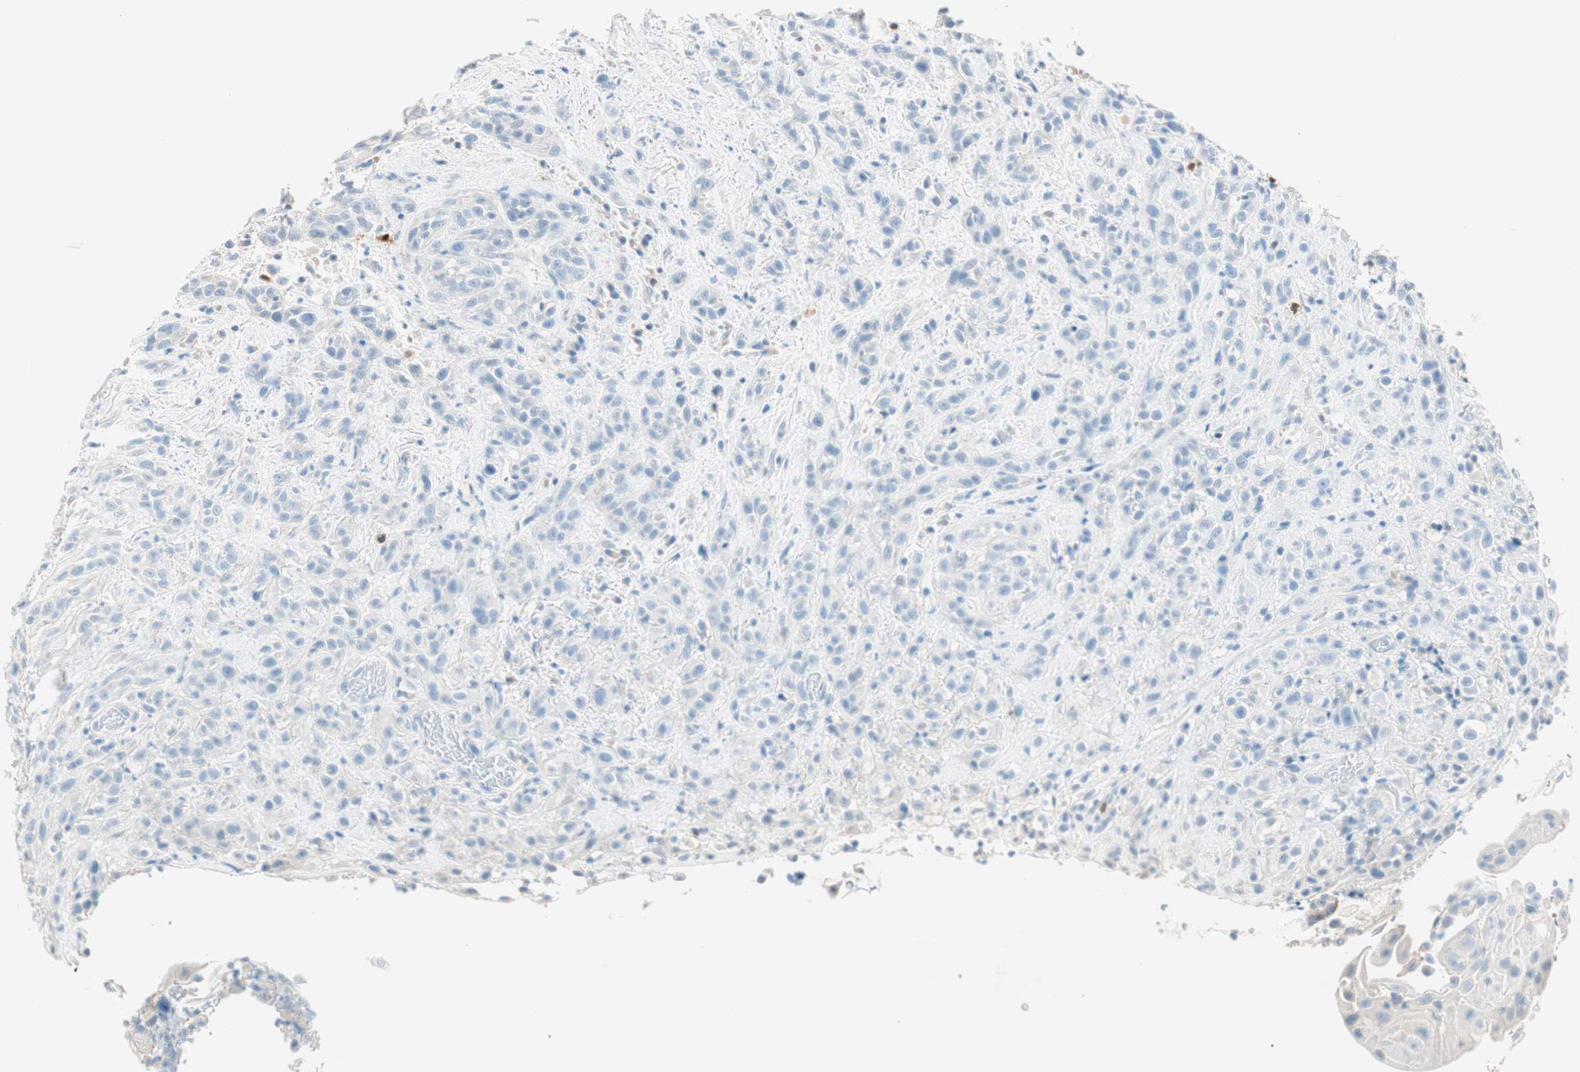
{"staining": {"intensity": "negative", "quantity": "none", "location": "none"}, "tissue": "head and neck cancer", "cell_type": "Tumor cells", "image_type": "cancer", "snomed": [{"axis": "morphology", "description": "Squamous cell carcinoma, NOS"}, {"axis": "topography", "description": "Head-Neck"}], "caption": "A histopathology image of human squamous cell carcinoma (head and neck) is negative for staining in tumor cells. (DAB IHC, high magnification).", "gene": "HPGD", "patient": {"sex": "male", "age": 62}}